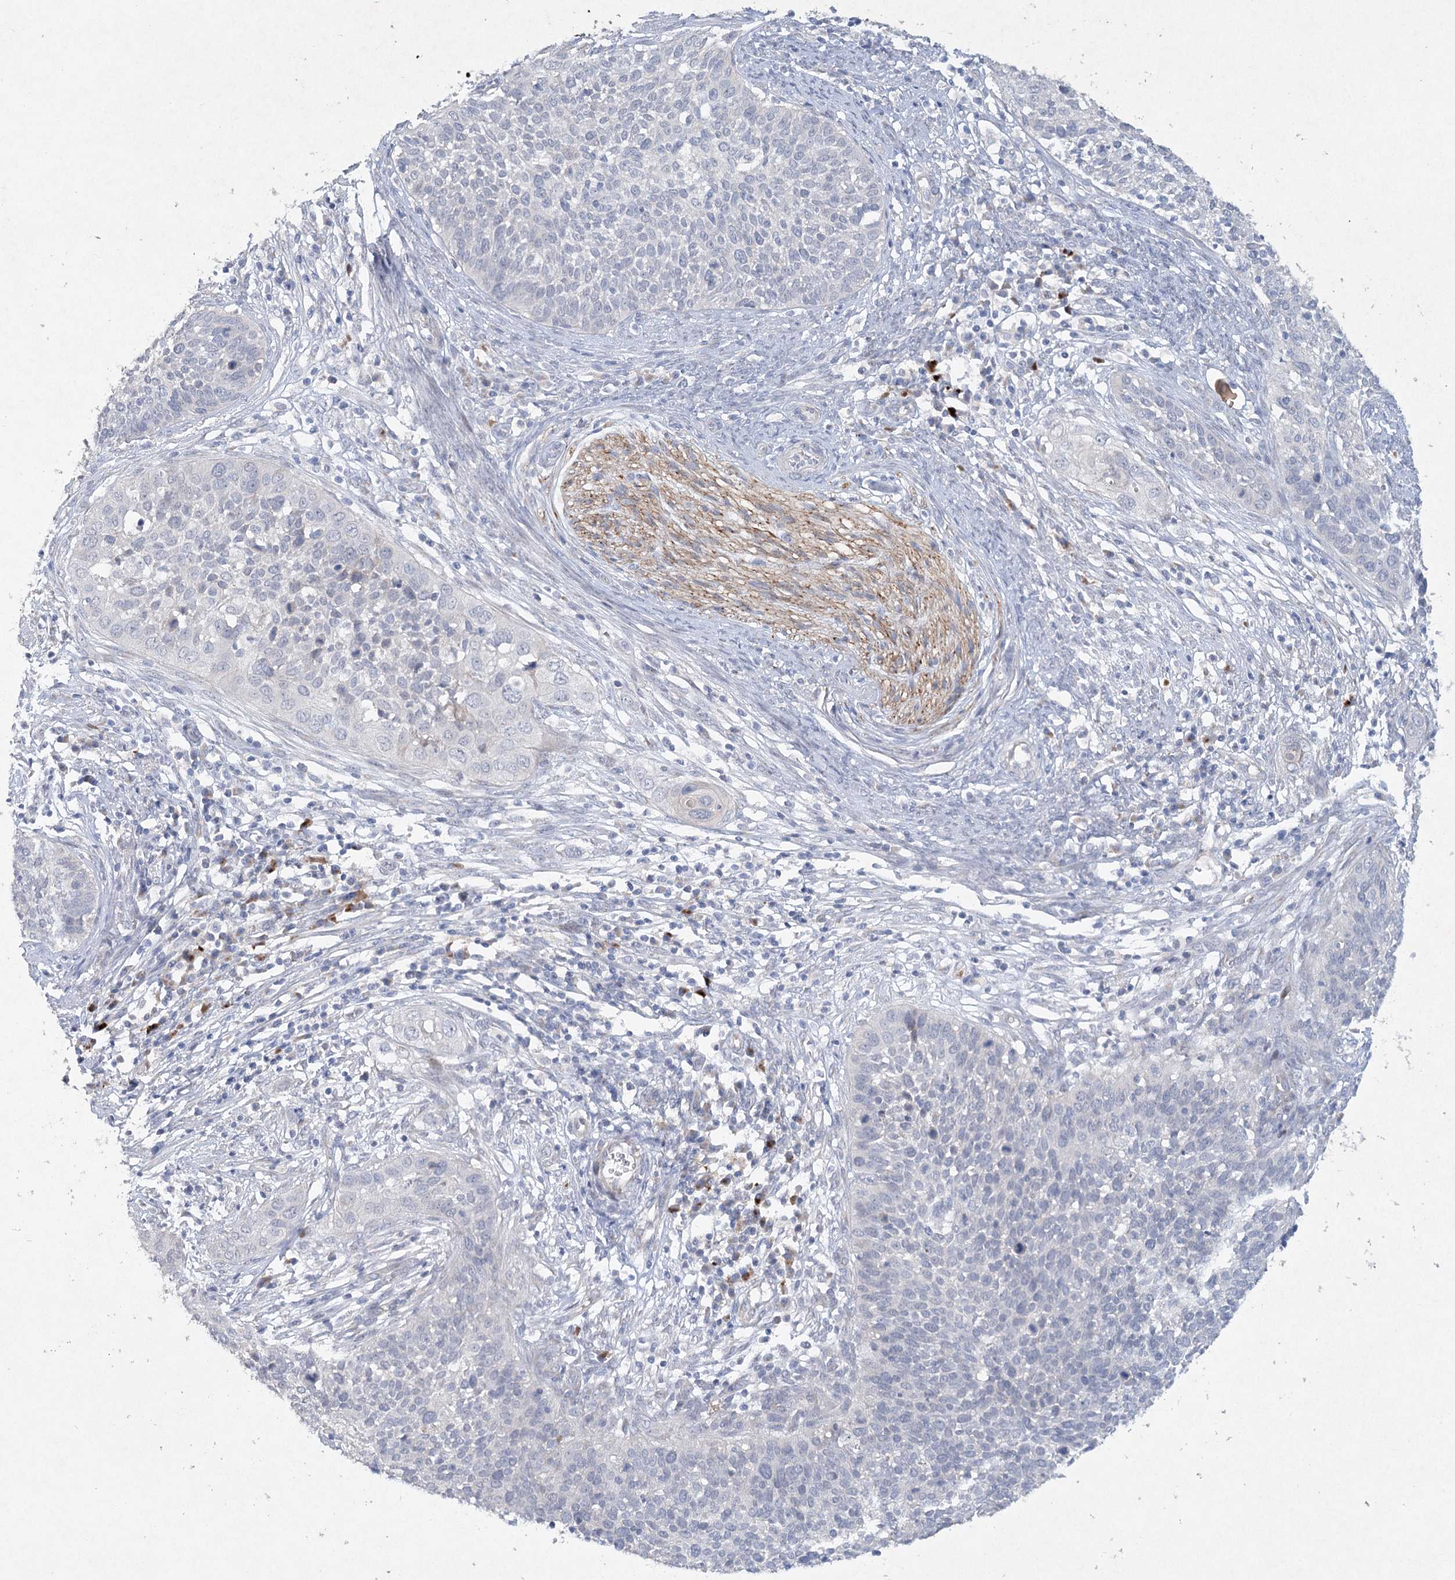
{"staining": {"intensity": "negative", "quantity": "none", "location": "none"}, "tissue": "cervical cancer", "cell_type": "Tumor cells", "image_type": "cancer", "snomed": [{"axis": "morphology", "description": "Squamous cell carcinoma, NOS"}, {"axis": "topography", "description": "Cervix"}], "caption": "This is an immunohistochemistry histopathology image of cervical squamous cell carcinoma. There is no staining in tumor cells.", "gene": "RFX6", "patient": {"sex": "female", "age": 34}}